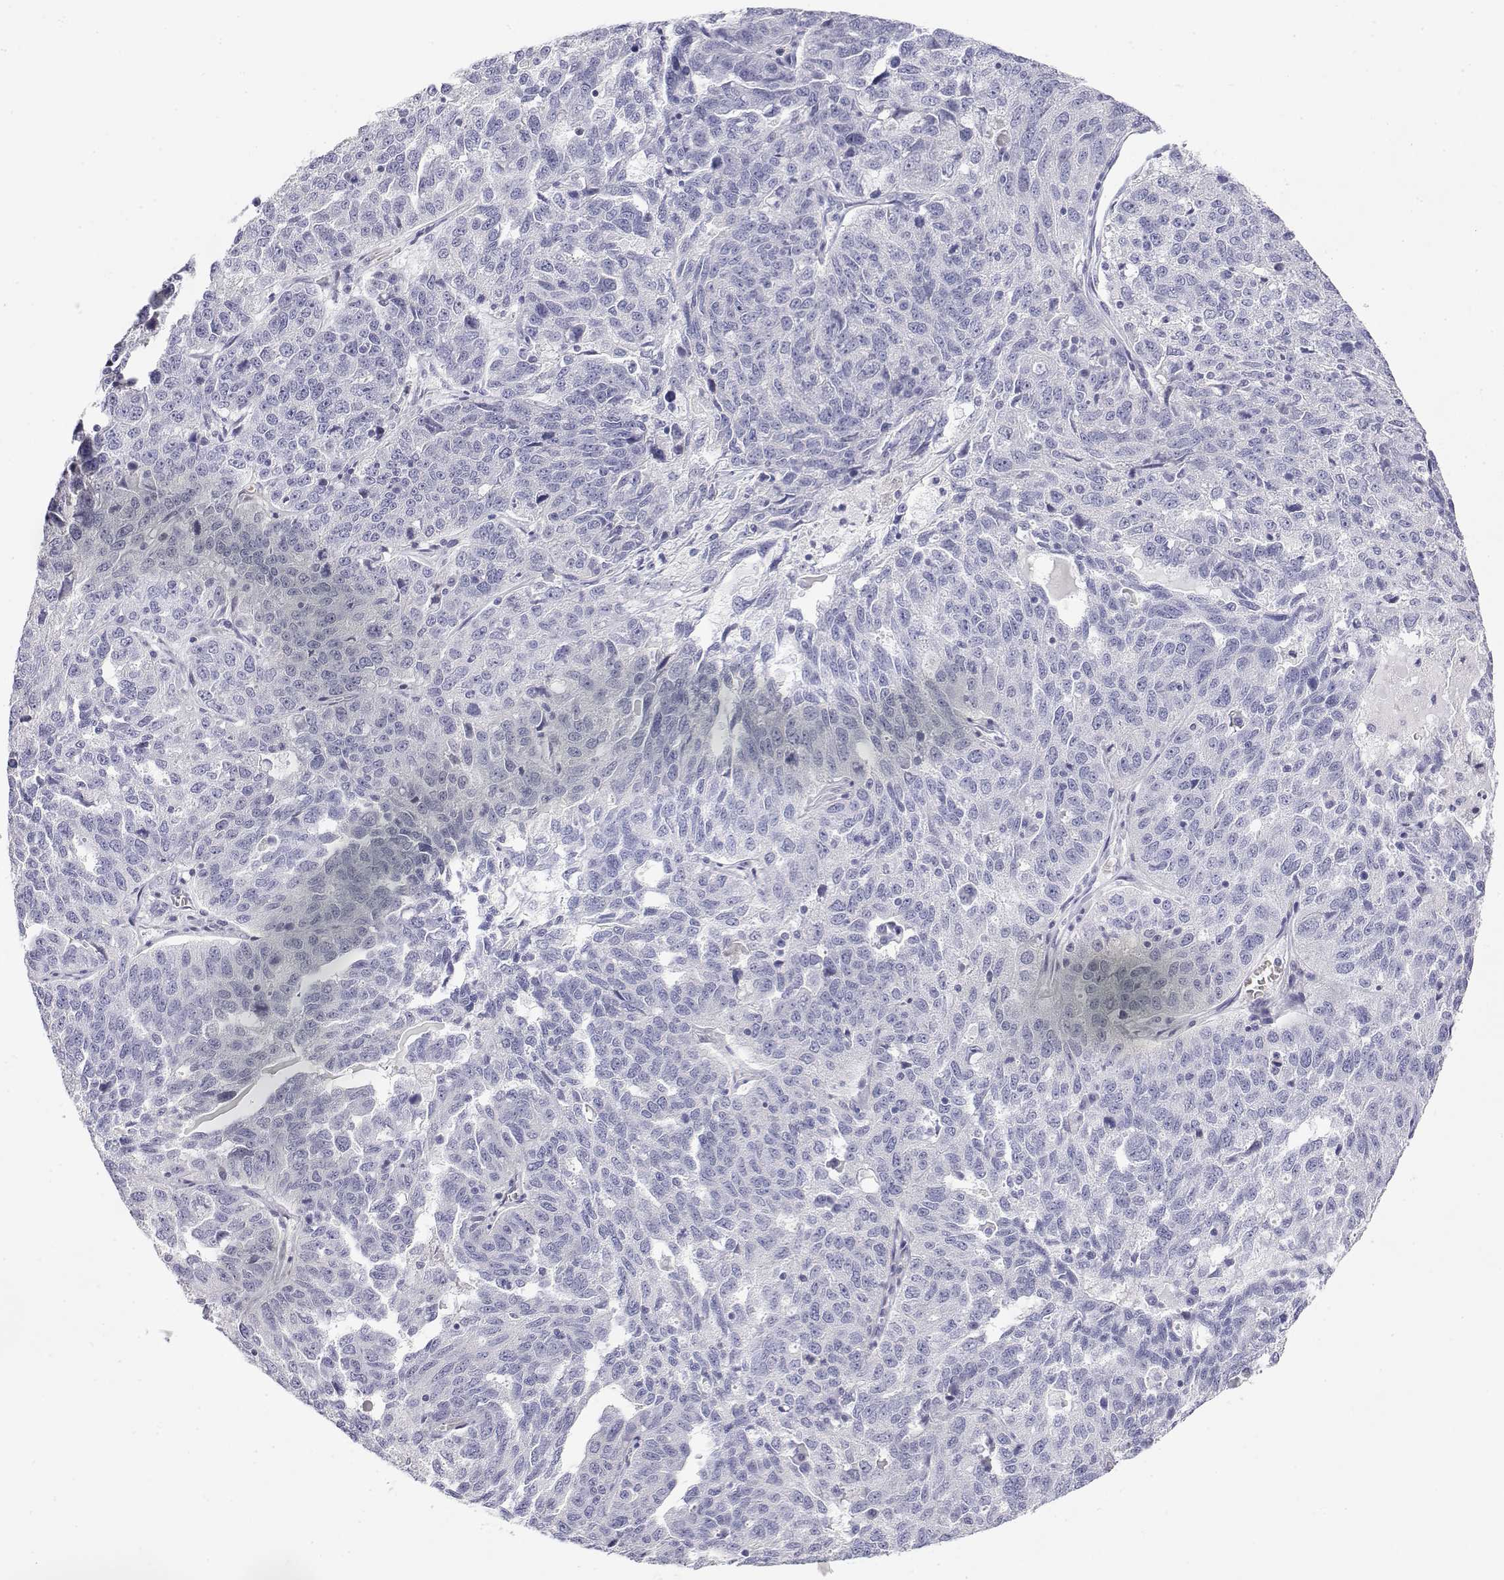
{"staining": {"intensity": "negative", "quantity": "none", "location": "none"}, "tissue": "ovarian cancer", "cell_type": "Tumor cells", "image_type": "cancer", "snomed": [{"axis": "morphology", "description": "Cystadenocarcinoma, serous, NOS"}, {"axis": "topography", "description": "Ovary"}], "caption": "High power microscopy histopathology image of an immunohistochemistry histopathology image of ovarian serous cystadenocarcinoma, revealing no significant staining in tumor cells.", "gene": "MISP", "patient": {"sex": "female", "age": 71}}